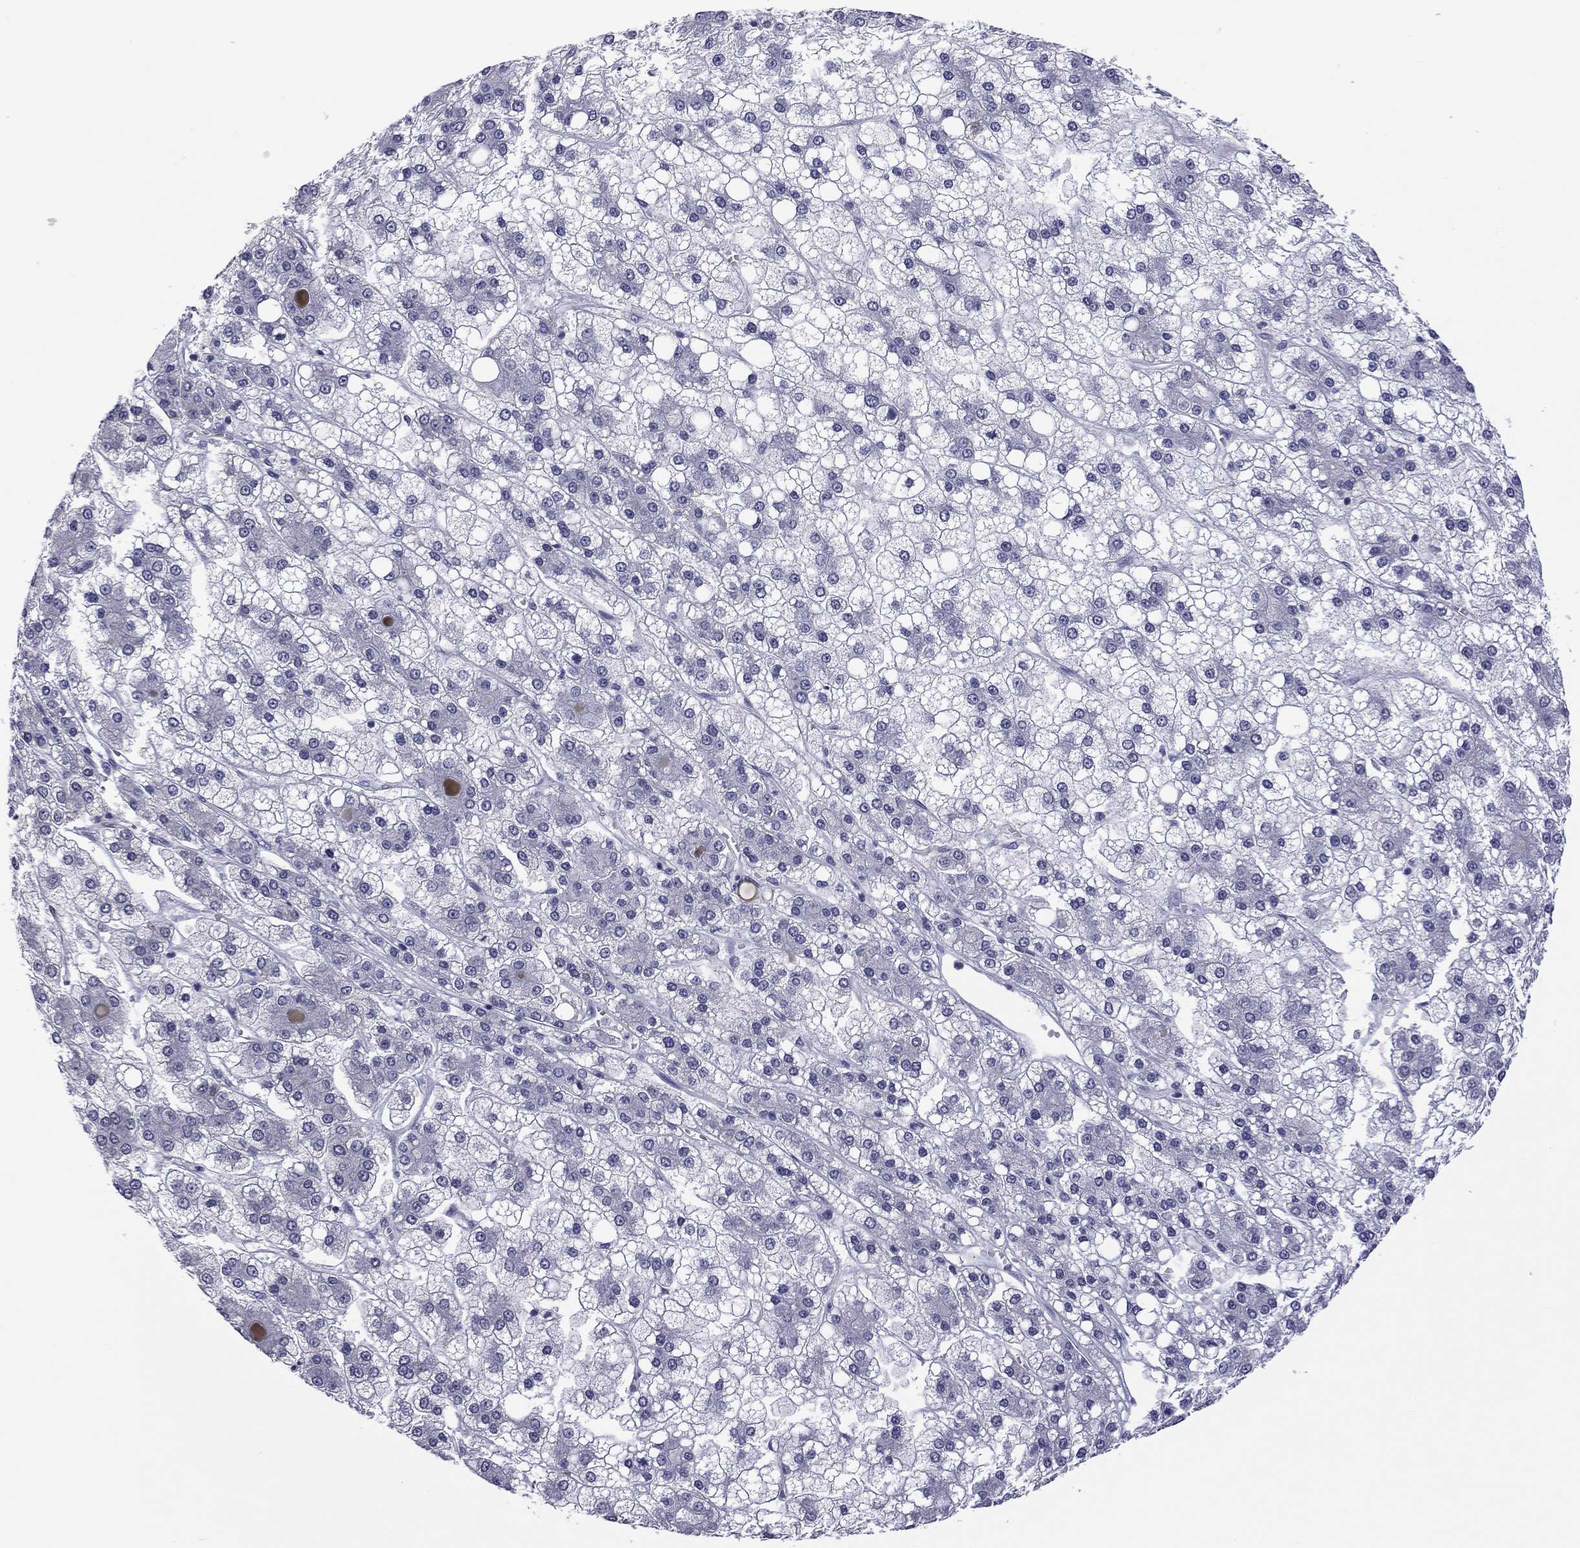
{"staining": {"intensity": "negative", "quantity": "none", "location": "none"}, "tissue": "liver cancer", "cell_type": "Tumor cells", "image_type": "cancer", "snomed": [{"axis": "morphology", "description": "Carcinoma, Hepatocellular, NOS"}, {"axis": "topography", "description": "Liver"}], "caption": "Human hepatocellular carcinoma (liver) stained for a protein using immunohistochemistry demonstrates no staining in tumor cells.", "gene": "POU5F2", "patient": {"sex": "male", "age": 73}}